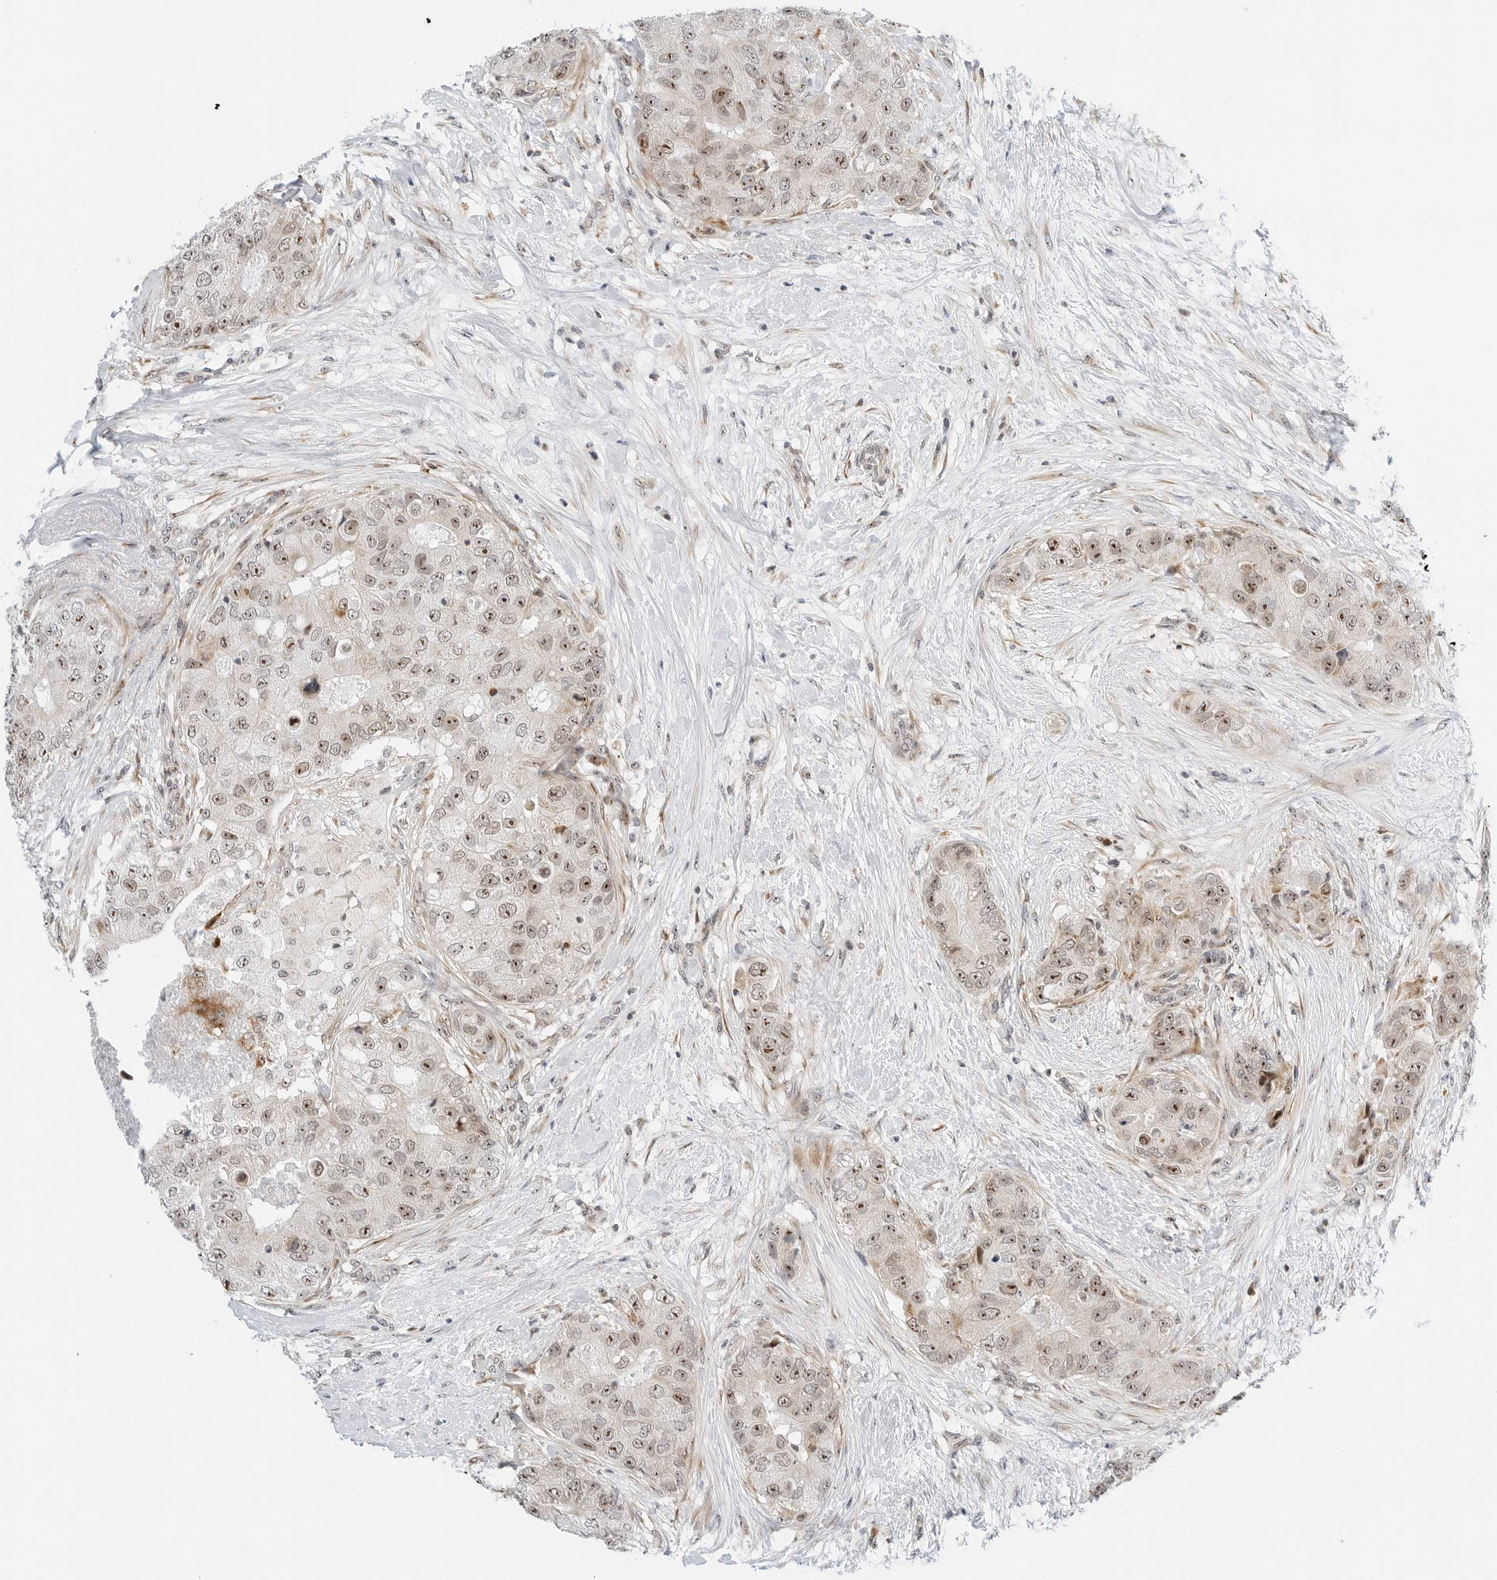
{"staining": {"intensity": "moderate", "quantity": "25%-75%", "location": "nuclear"}, "tissue": "breast cancer", "cell_type": "Tumor cells", "image_type": "cancer", "snomed": [{"axis": "morphology", "description": "Duct carcinoma"}, {"axis": "topography", "description": "Breast"}], "caption": "Tumor cells demonstrate medium levels of moderate nuclear positivity in approximately 25%-75% of cells in breast cancer (invasive ductal carcinoma).", "gene": "RIMKLA", "patient": {"sex": "female", "age": 62}}